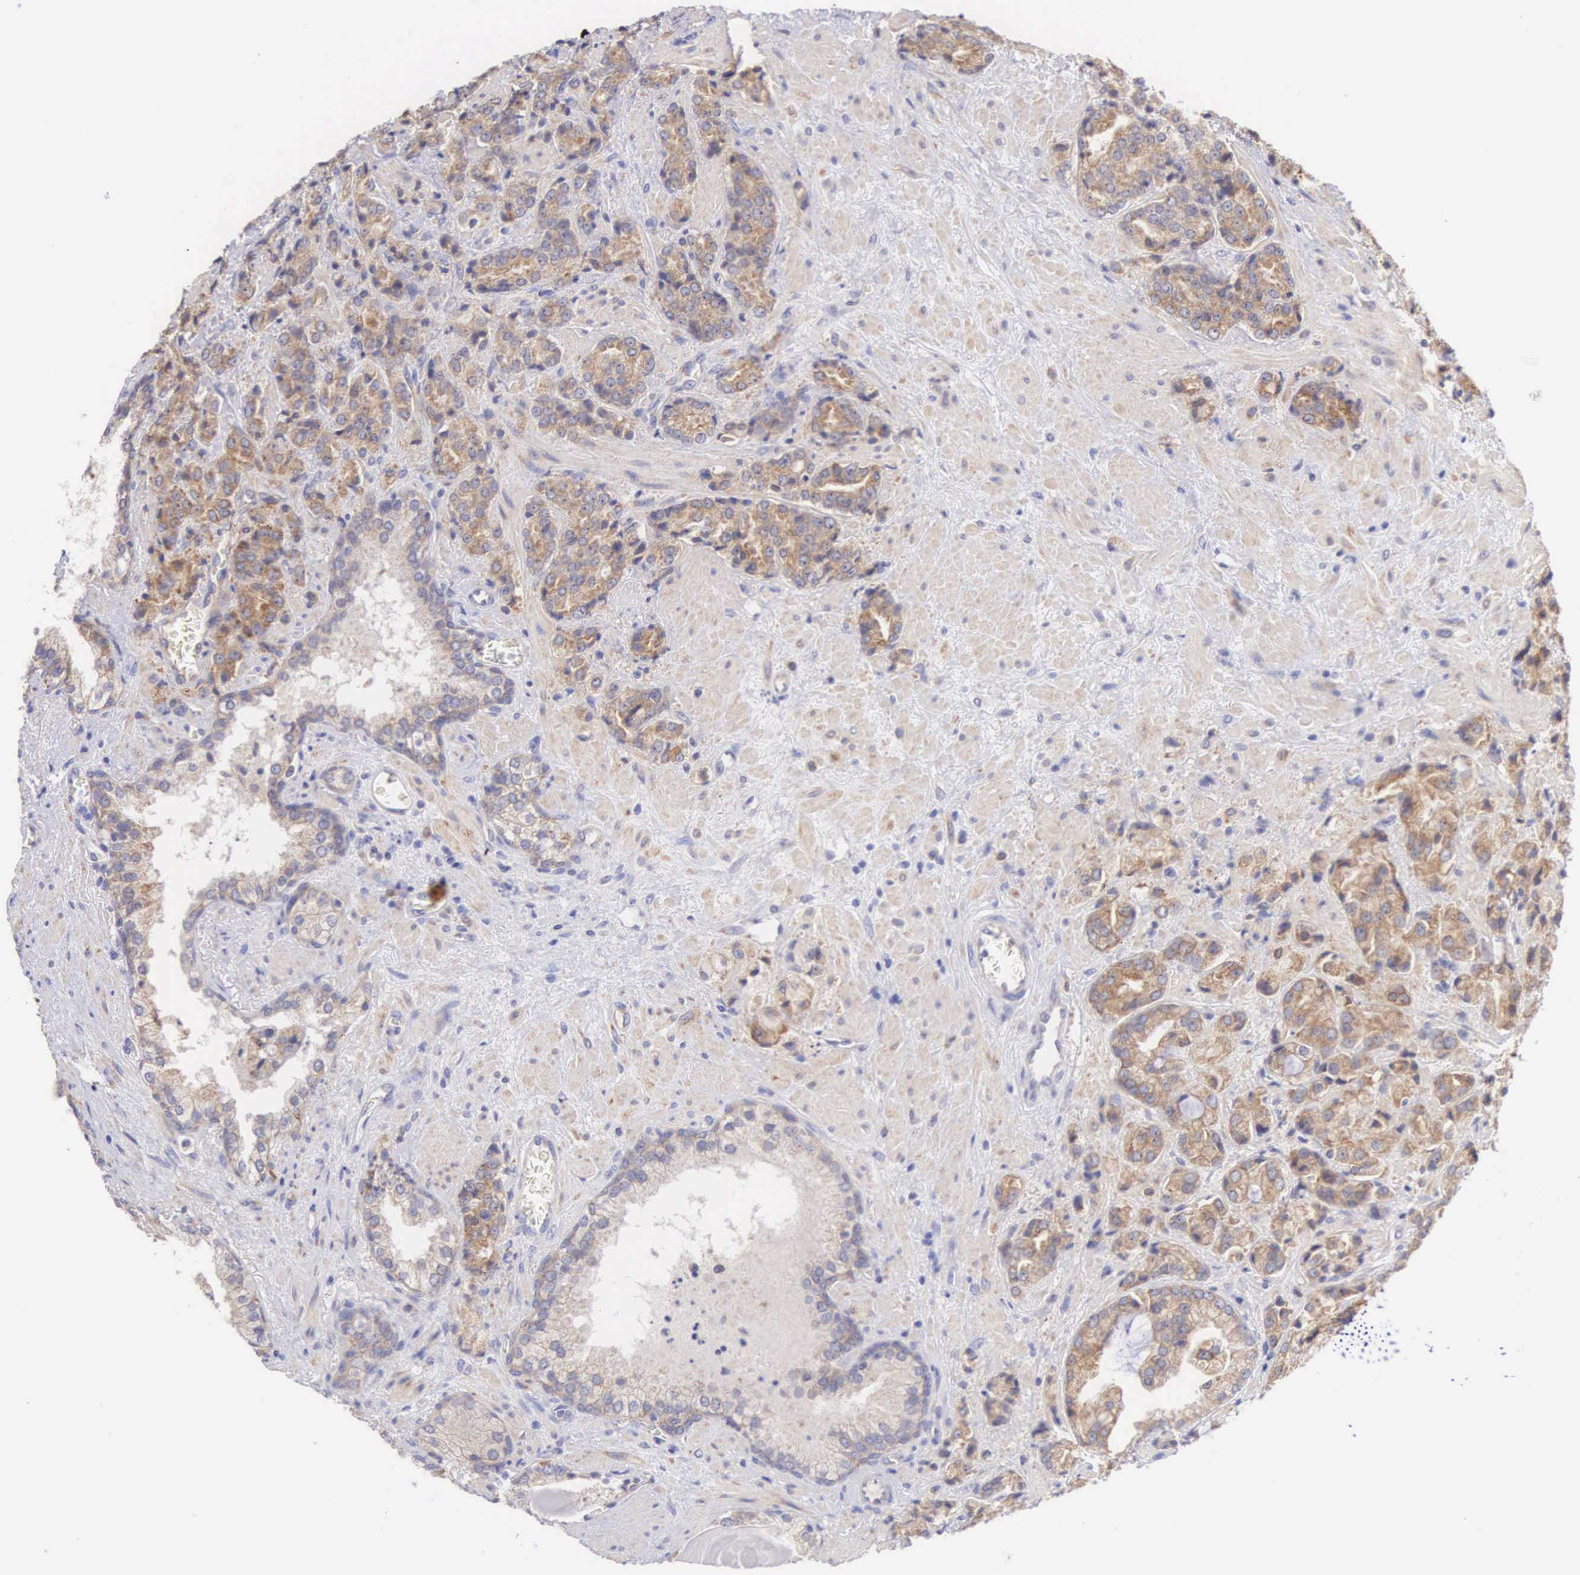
{"staining": {"intensity": "weak", "quantity": ">75%", "location": "cytoplasmic/membranous"}, "tissue": "prostate cancer", "cell_type": "Tumor cells", "image_type": "cancer", "snomed": [{"axis": "morphology", "description": "Adenocarcinoma, Medium grade"}, {"axis": "topography", "description": "Prostate"}], "caption": "Weak cytoplasmic/membranous staining for a protein is appreciated in about >75% of tumor cells of prostate adenocarcinoma (medium-grade) using immunohistochemistry.", "gene": "NSDHL", "patient": {"sex": "male", "age": 70}}